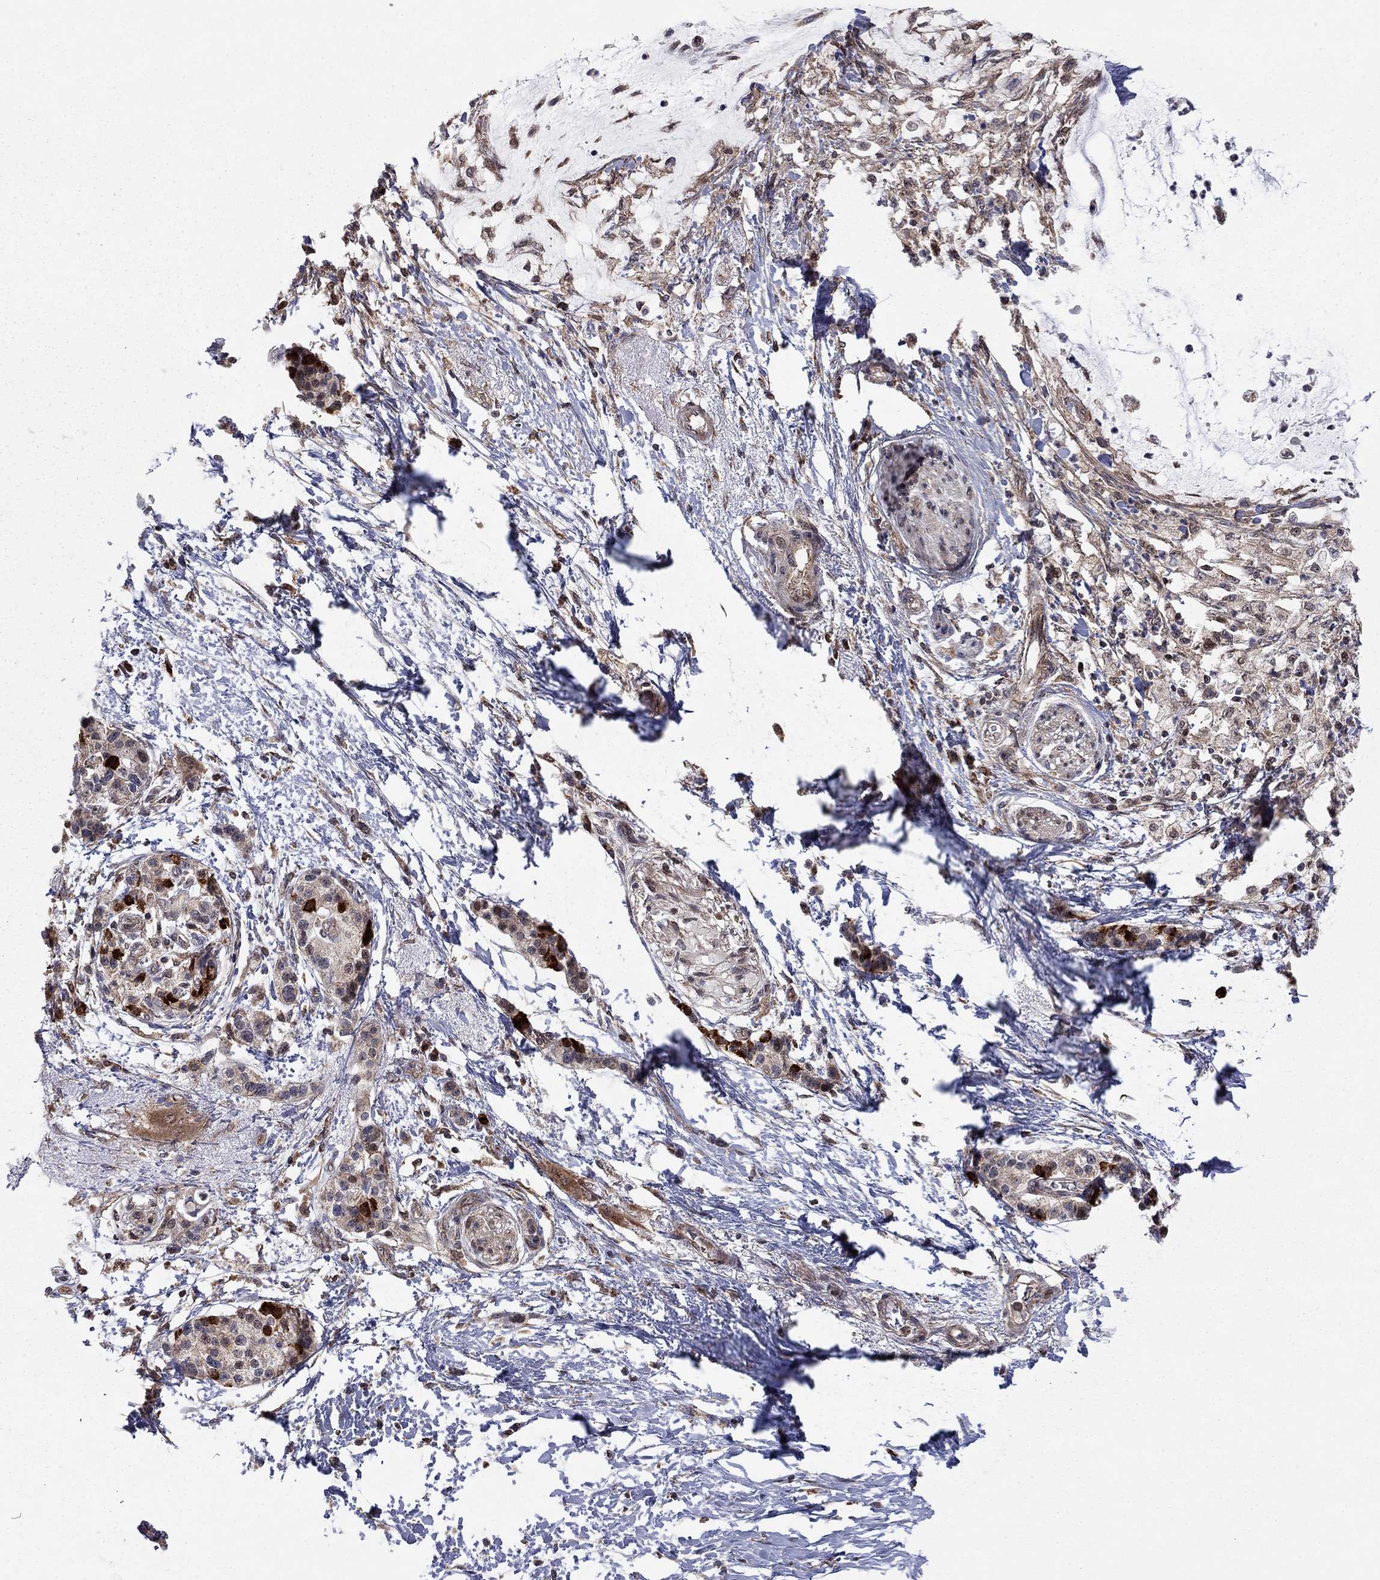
{"staining": {"intensity": "moderate", "quantity": "<25%", "location": "cytoplasmic/membranous"}, "tissue": "pancreatic cancer", "cell_type": "Tumor cells", "image_type": "cancer", "snomed": [{"axis": "morphology", "description": "Normal tissue, NOS"}, {"axis": "morphology", "description": "Adenocarcinoma, NOS"}, {"axis": "topography", "description": "Pancreas"}, {"axis": "topography", "description": "Duodenum"}], "caption": "Protein expression analysis of pancreatic cancer shows moderate cytoplasmic/membranous positivity in about <25% of tumor cells. (Brightfield microscopy of DAB IHC at high magnification).", "gene": "TDP1", "patient": {"sex": "female", "age": 60}}